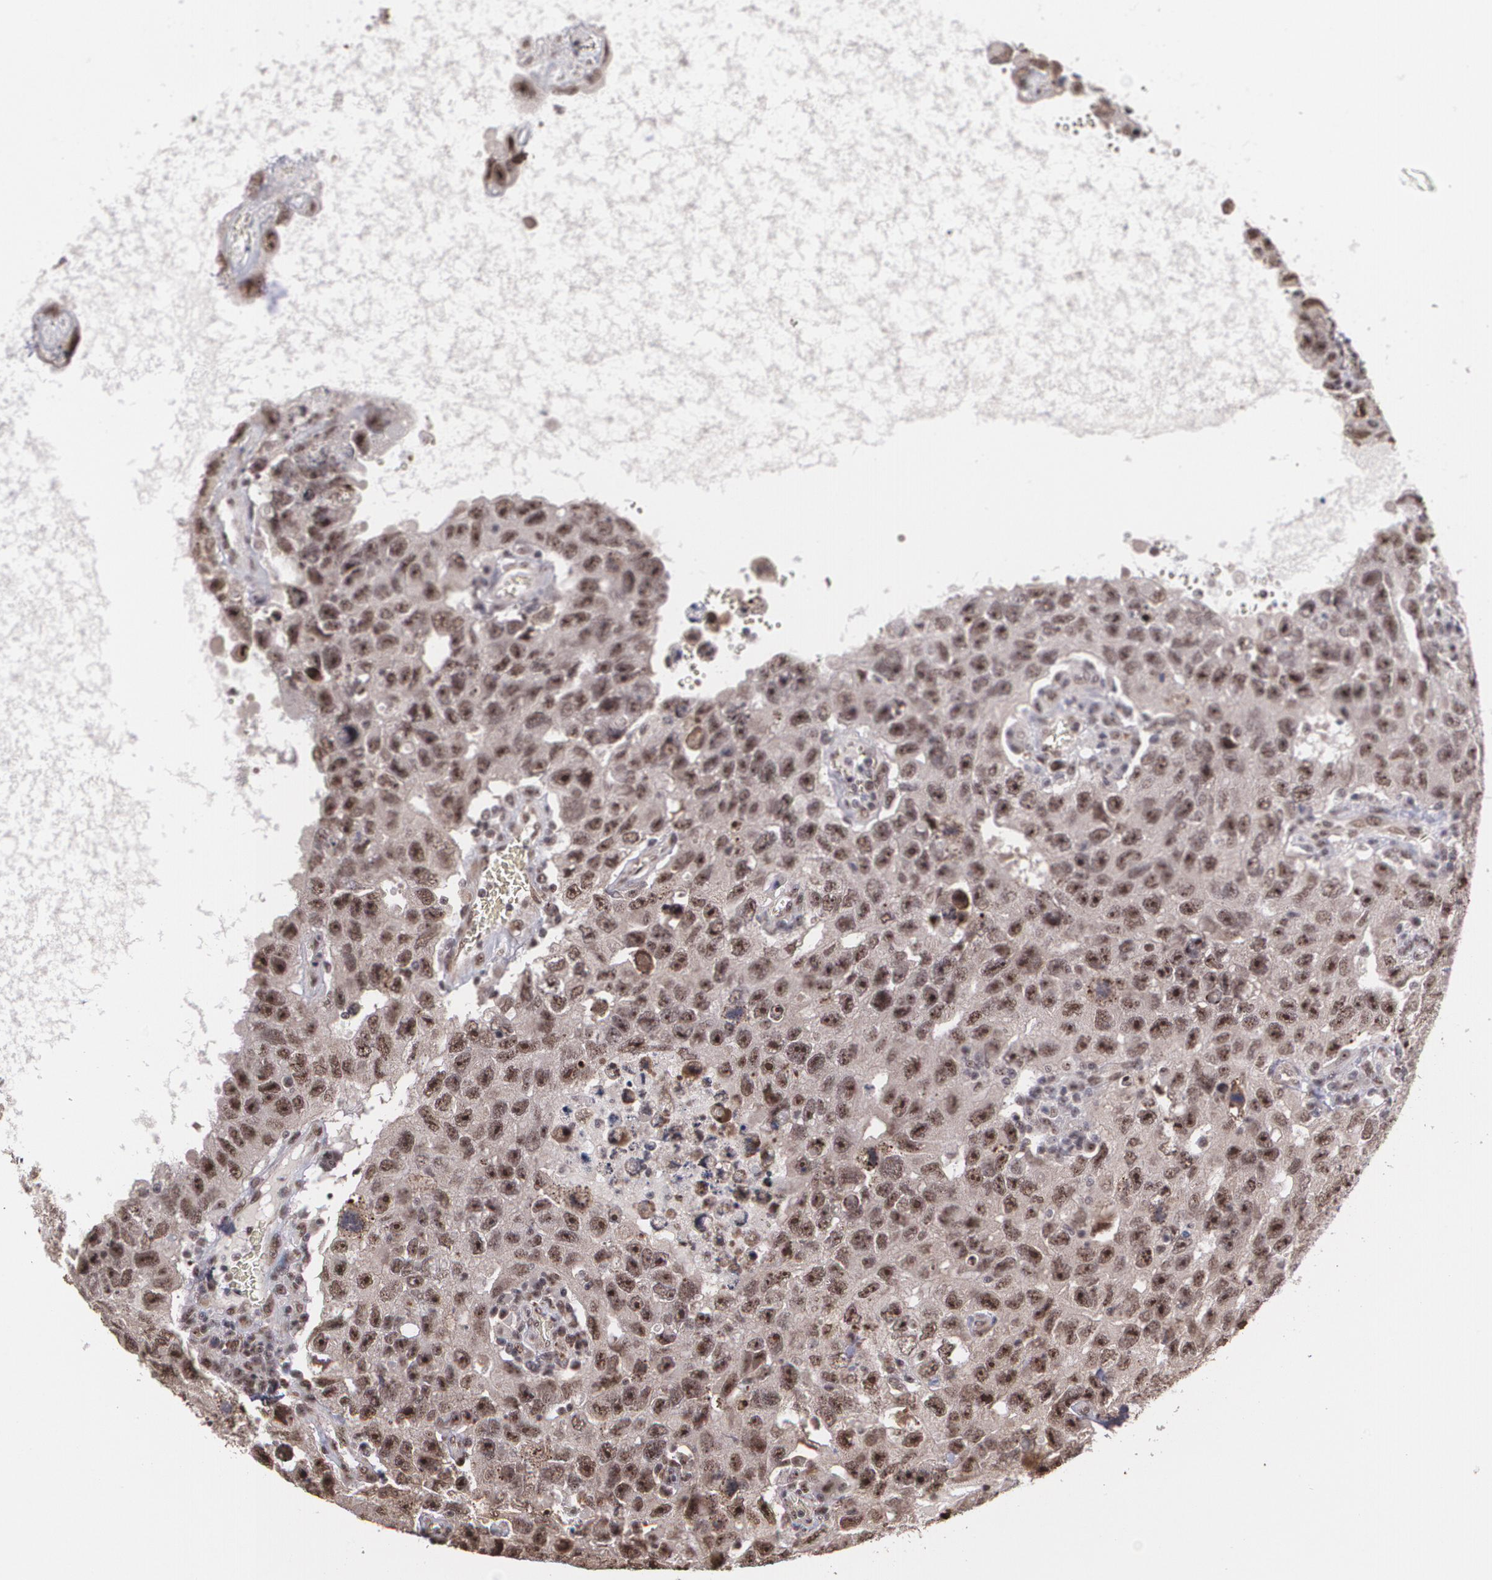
{"staining": {"intensity": "strong", "quantity": ">75%", "location": "cytoplasmic/membranous,nuclear"}, "tissue": "testis cancer", "cell_type": "Tumor cells", "image_type": "cancer", "snomed": [{"axis": "morphology", "description": "Carcinoma, Embryonal, NOS"}, {"axis": "topography", "description": "Testis"}], "caption": "An image of human testis embryonal carcinoma stained for a protein shows strong cytoplasmic/membranous and nuclear brown staining in tumor cells. The staining is performed using DAB brown chromogen to label protein expression. The nuclei are counter-stained blue using hematoxylin.", "gene": "C6orf15", "patient": {"sex": "male", "age": 26}}